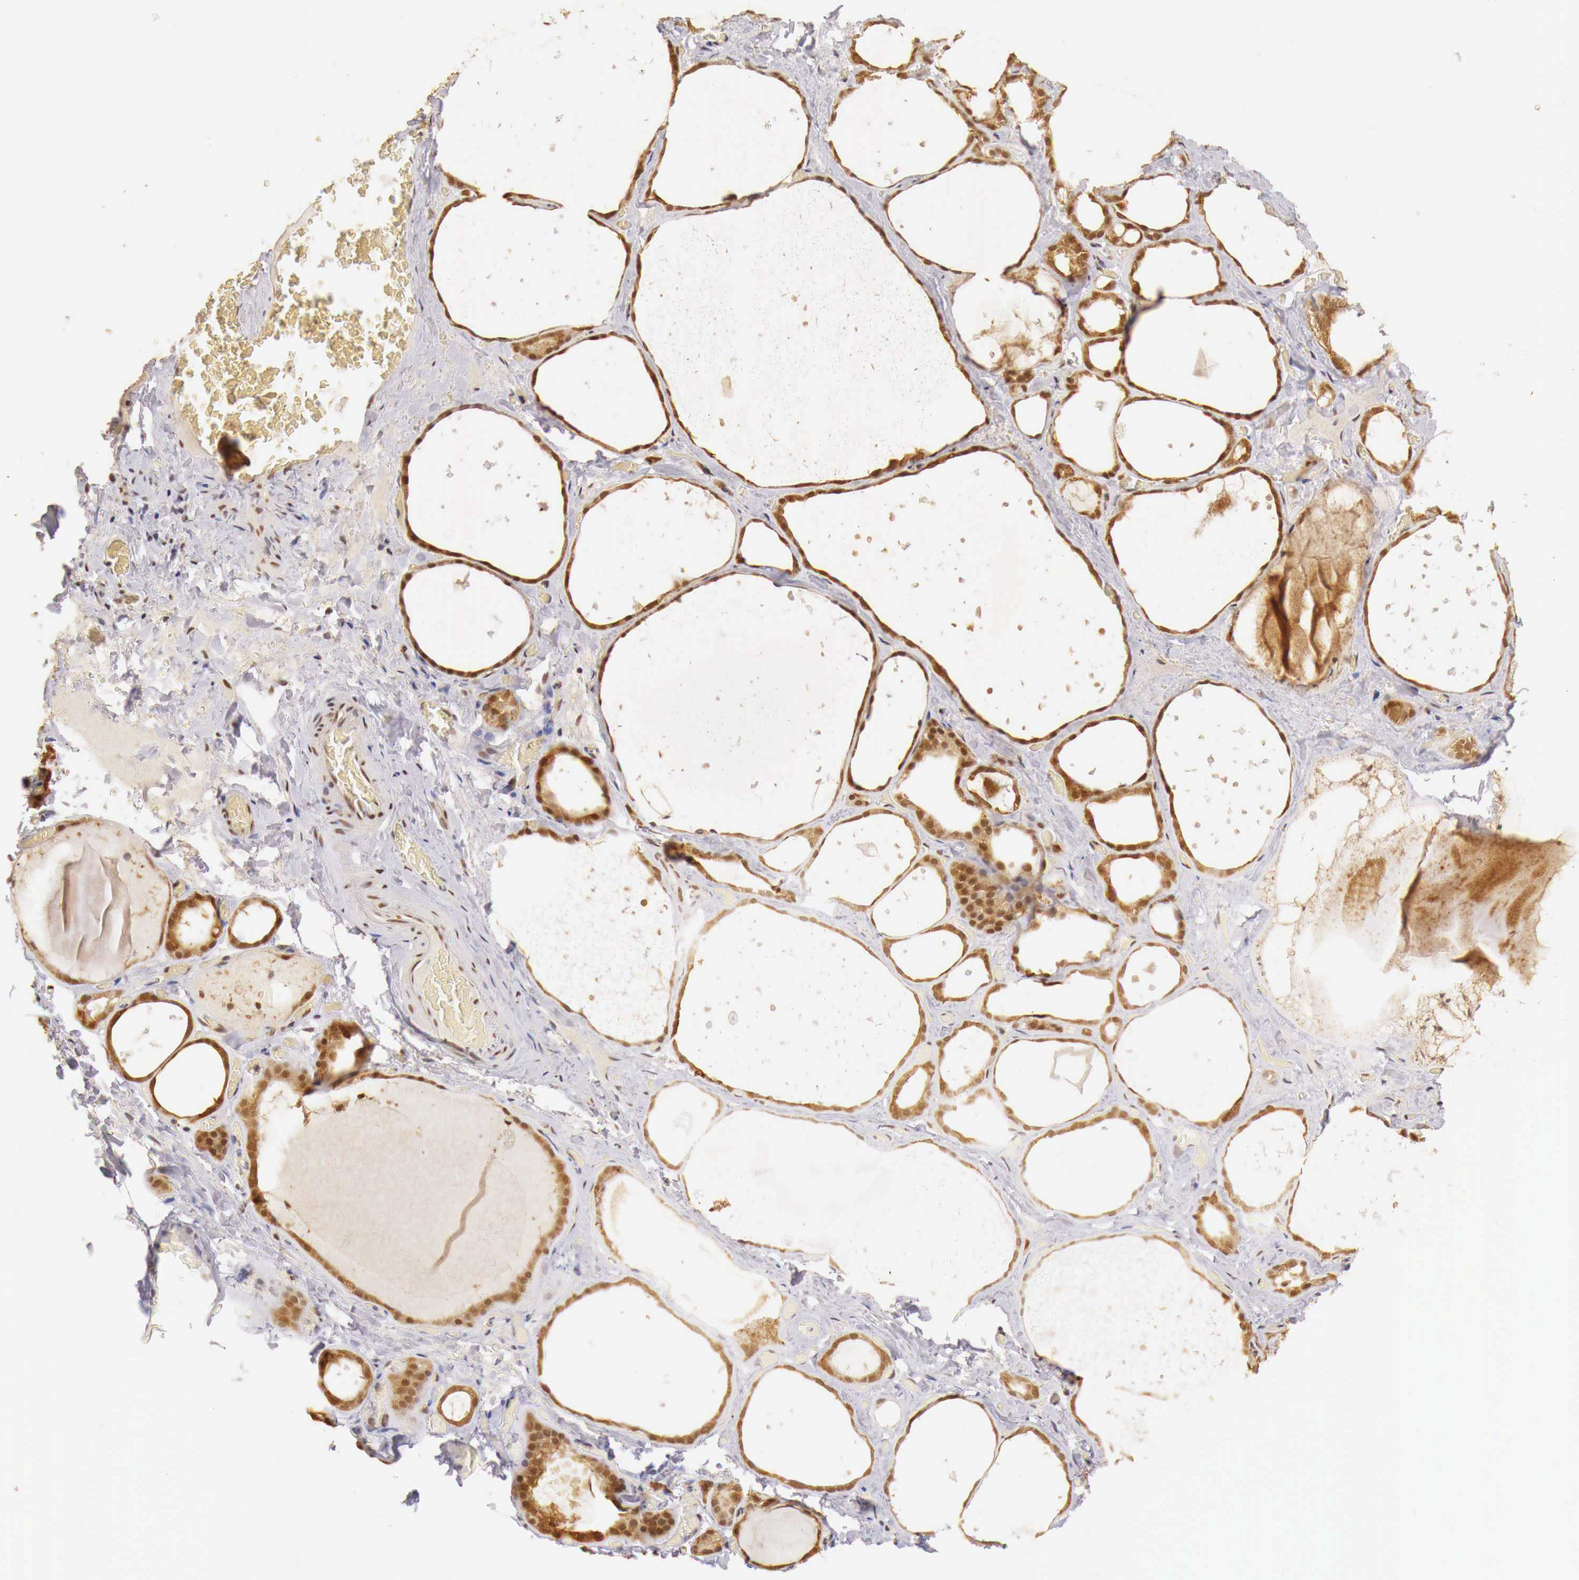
{"staining": {"intensity": "strong", "quantity": ">75%", "location": "cytoplasmic/membranous,nuclear"}, "tissue": "thyroid gland", "cell_type": "Glandular cells", "image_type": "normal", "snomed": [{"axis": "morphology", "description": "Normal tissue, NOS"}, {"axis": "topography", "description": "Thyroid gland"}], "caption": "Brown immunohistochemical staining in normal human thyroid gland demonstrates strong cytoplasmic/membranous,nuclear staining in approximately >75% of glandular cells.", "gene": "GPKOW", "patient": {"sex": "male", "age": 76}}